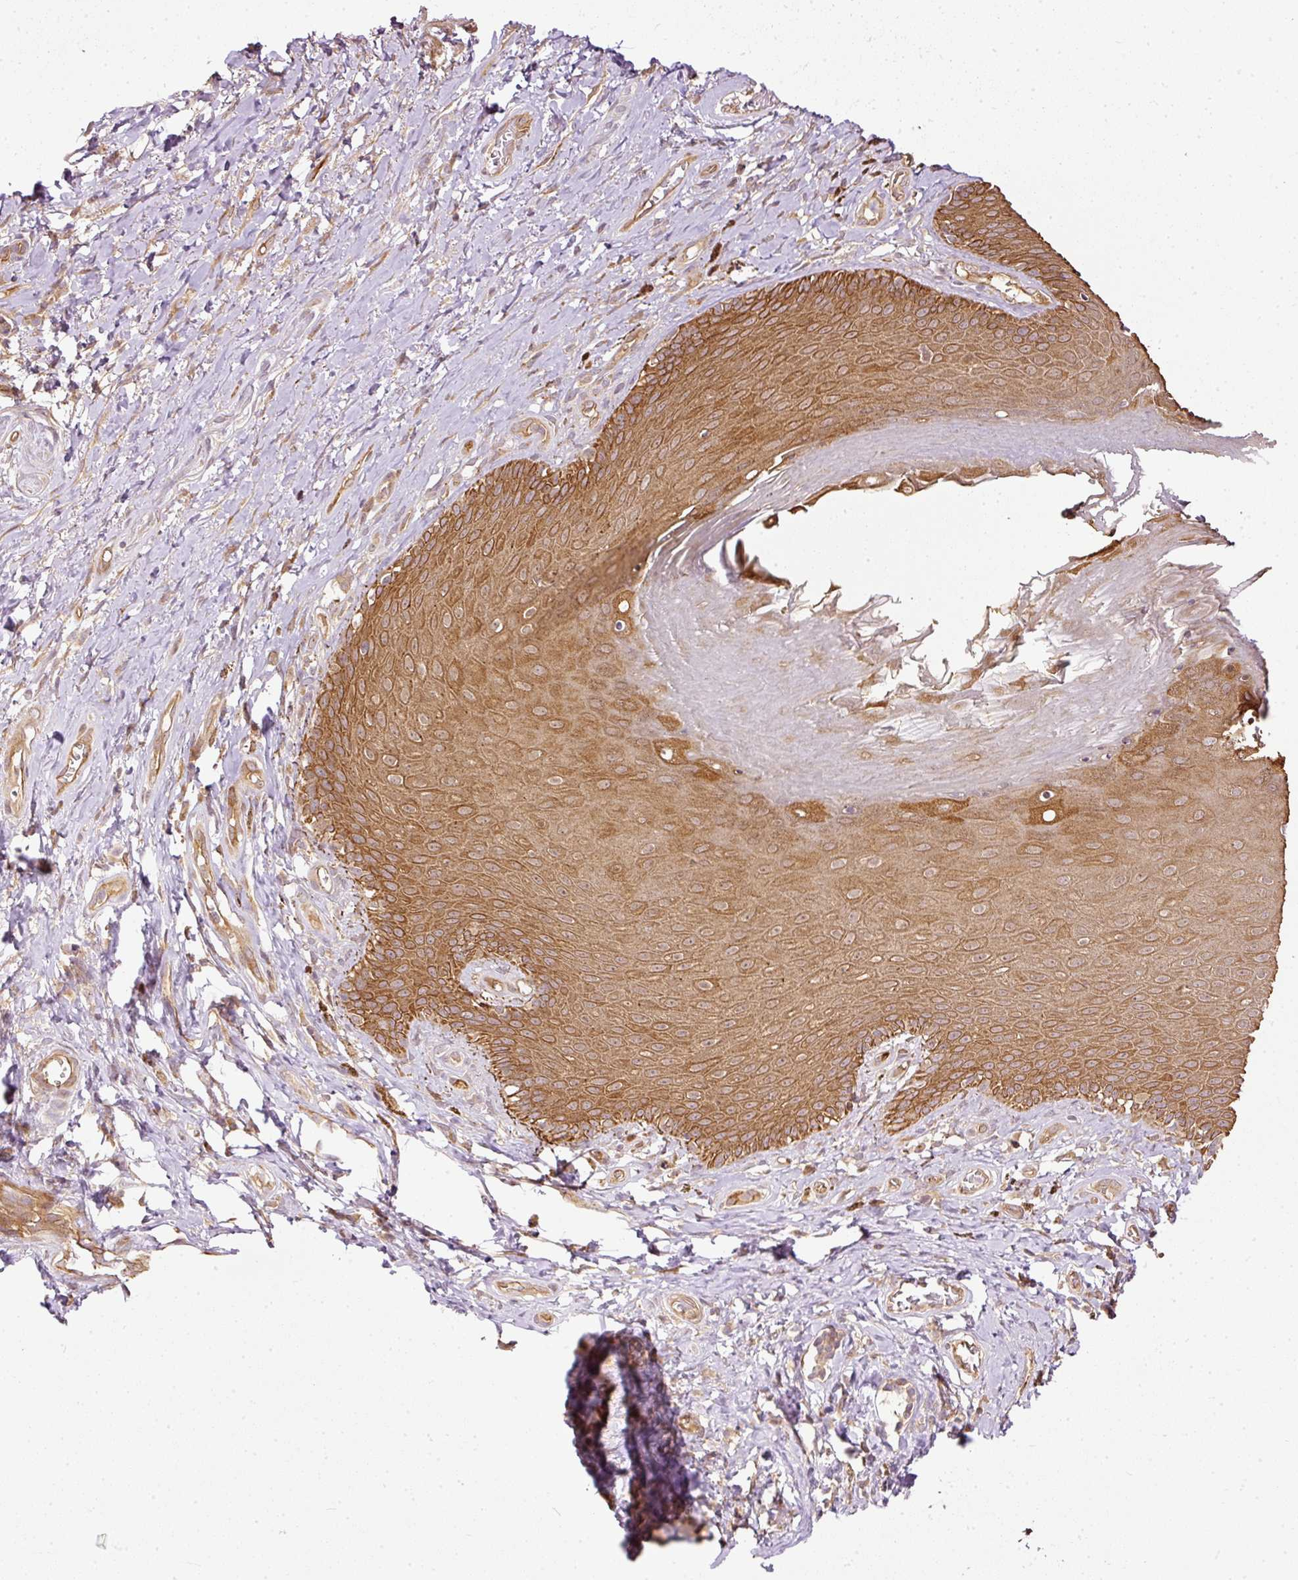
{"staining": {"intensity": "strong", "quantity": ">75%", "location": "cytoplasmic/membranous"}, "tissue": "skin", "cell_type": "Epidermal cells", "image_type": "normal", "snomed": [{"axis": "morphology", "description": "Normal tissue, NOS"}, {"axis": "topography", "description": "Anal"}, {"axis": "topography", "description": "Peripheral nerve tissue"}], "caption": "Brown immunohistochemical staining in benign human skin reveals strong cytoplasmic/membranous positivity in approximately >75% of epidermal cells. (IHC, brightfield microscopy, high magnification).", "gene": "MIF4GD", "patient": {"sex": "male", "age": 53}}